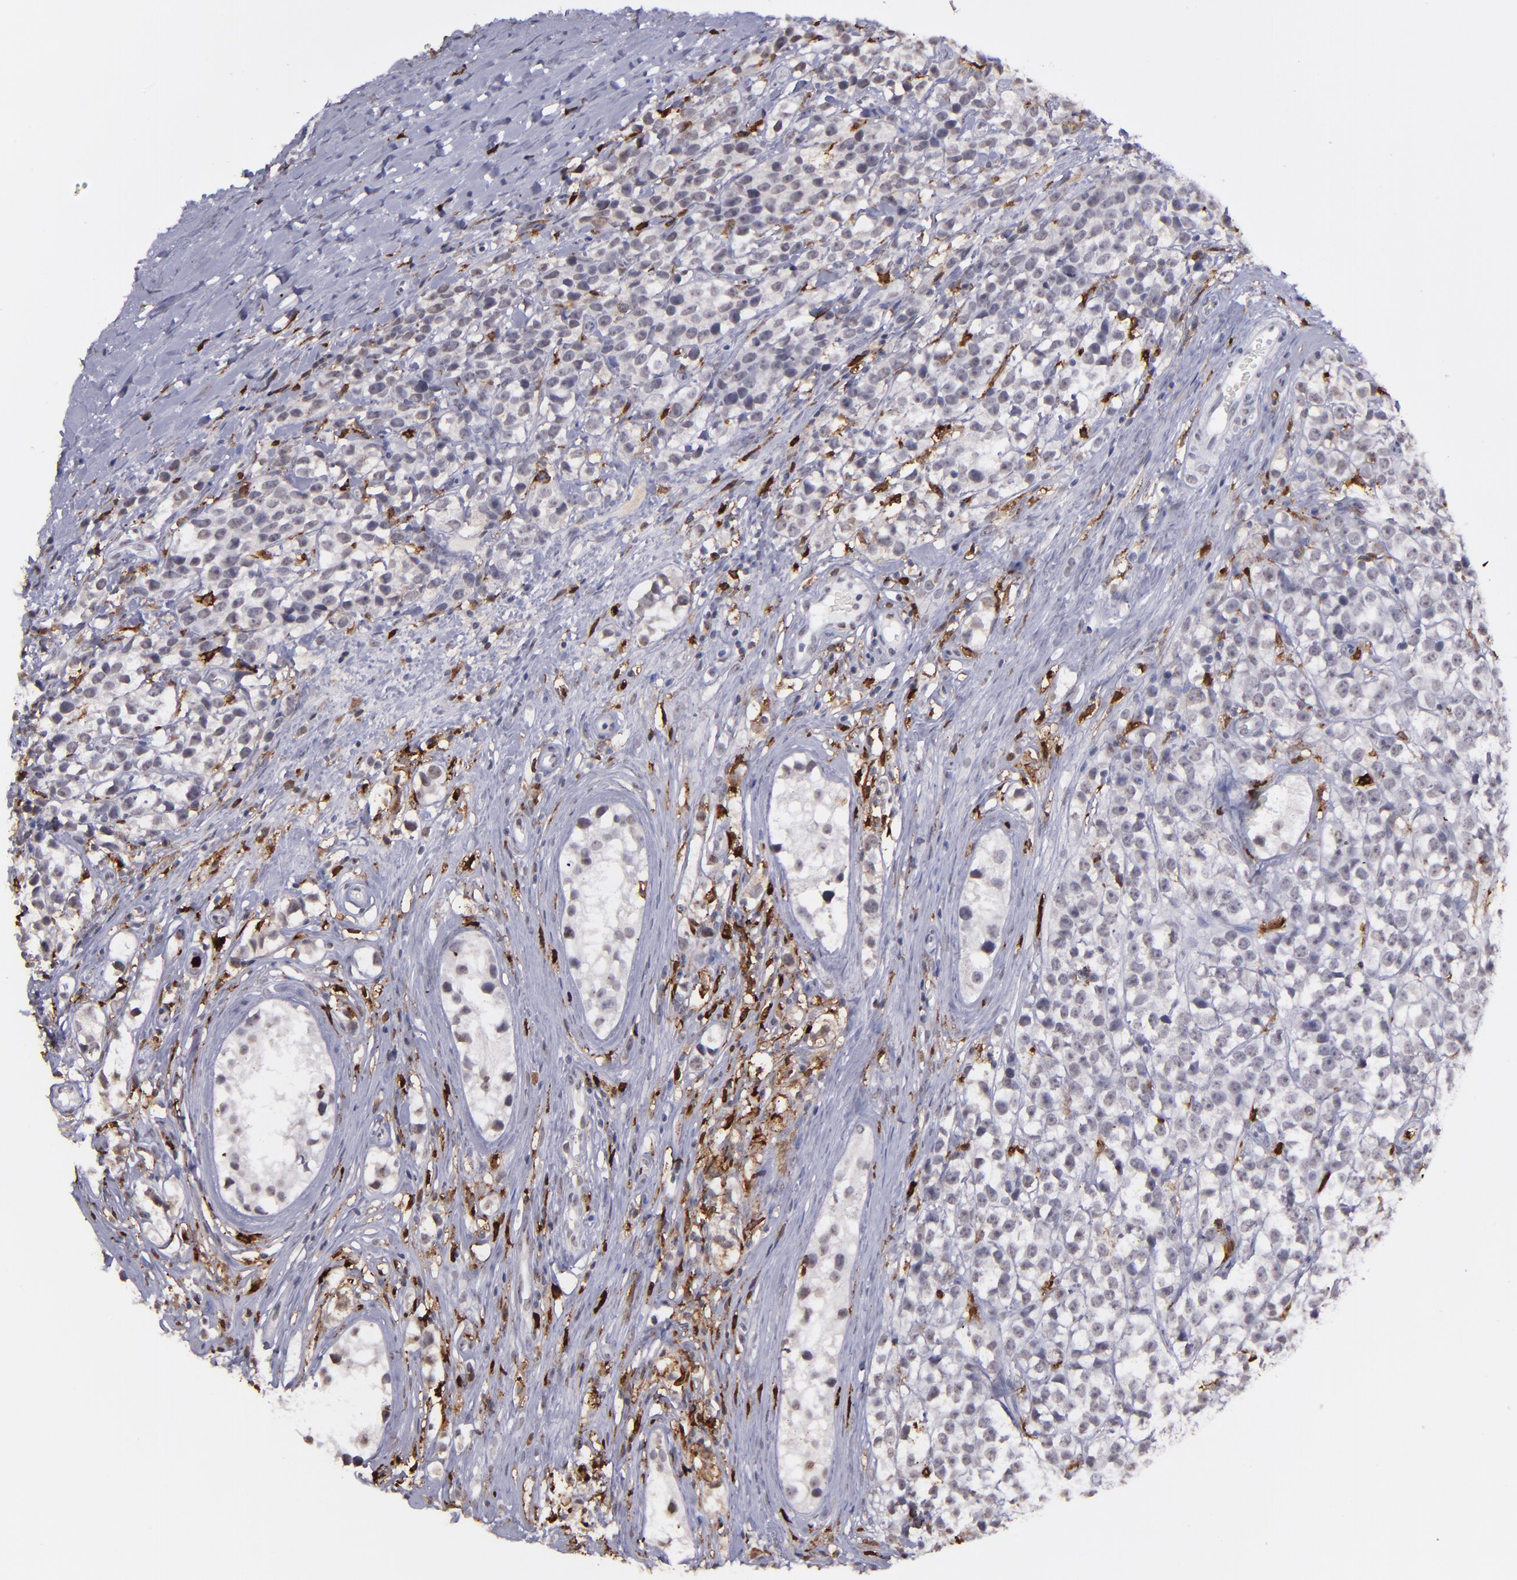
{"staining": {"intensity": "negative", "quantity": "none", "location": "none"}, "tissue": "testis cancer", "cell_type": "Tumor cells", "image_type": "cancer", "snomed": [{"axis": "morphology", "description": "Seminoma, NOS"}, {"axis": "topography", "description": "Testis"}], "caption": "A high-resolution photomicrograph shows IHC staining of testis cancer, which reveals no significant staining in tumor cells. Brightfield microscopy of immunohistochemistry (IHC) stained with DAB (3,3'-diaminobenzidine) (brown) and hematoxylin (blue), captured at high magnification.", "gene": "NCF2", "patient": {"sex": "male", "age": 25}}